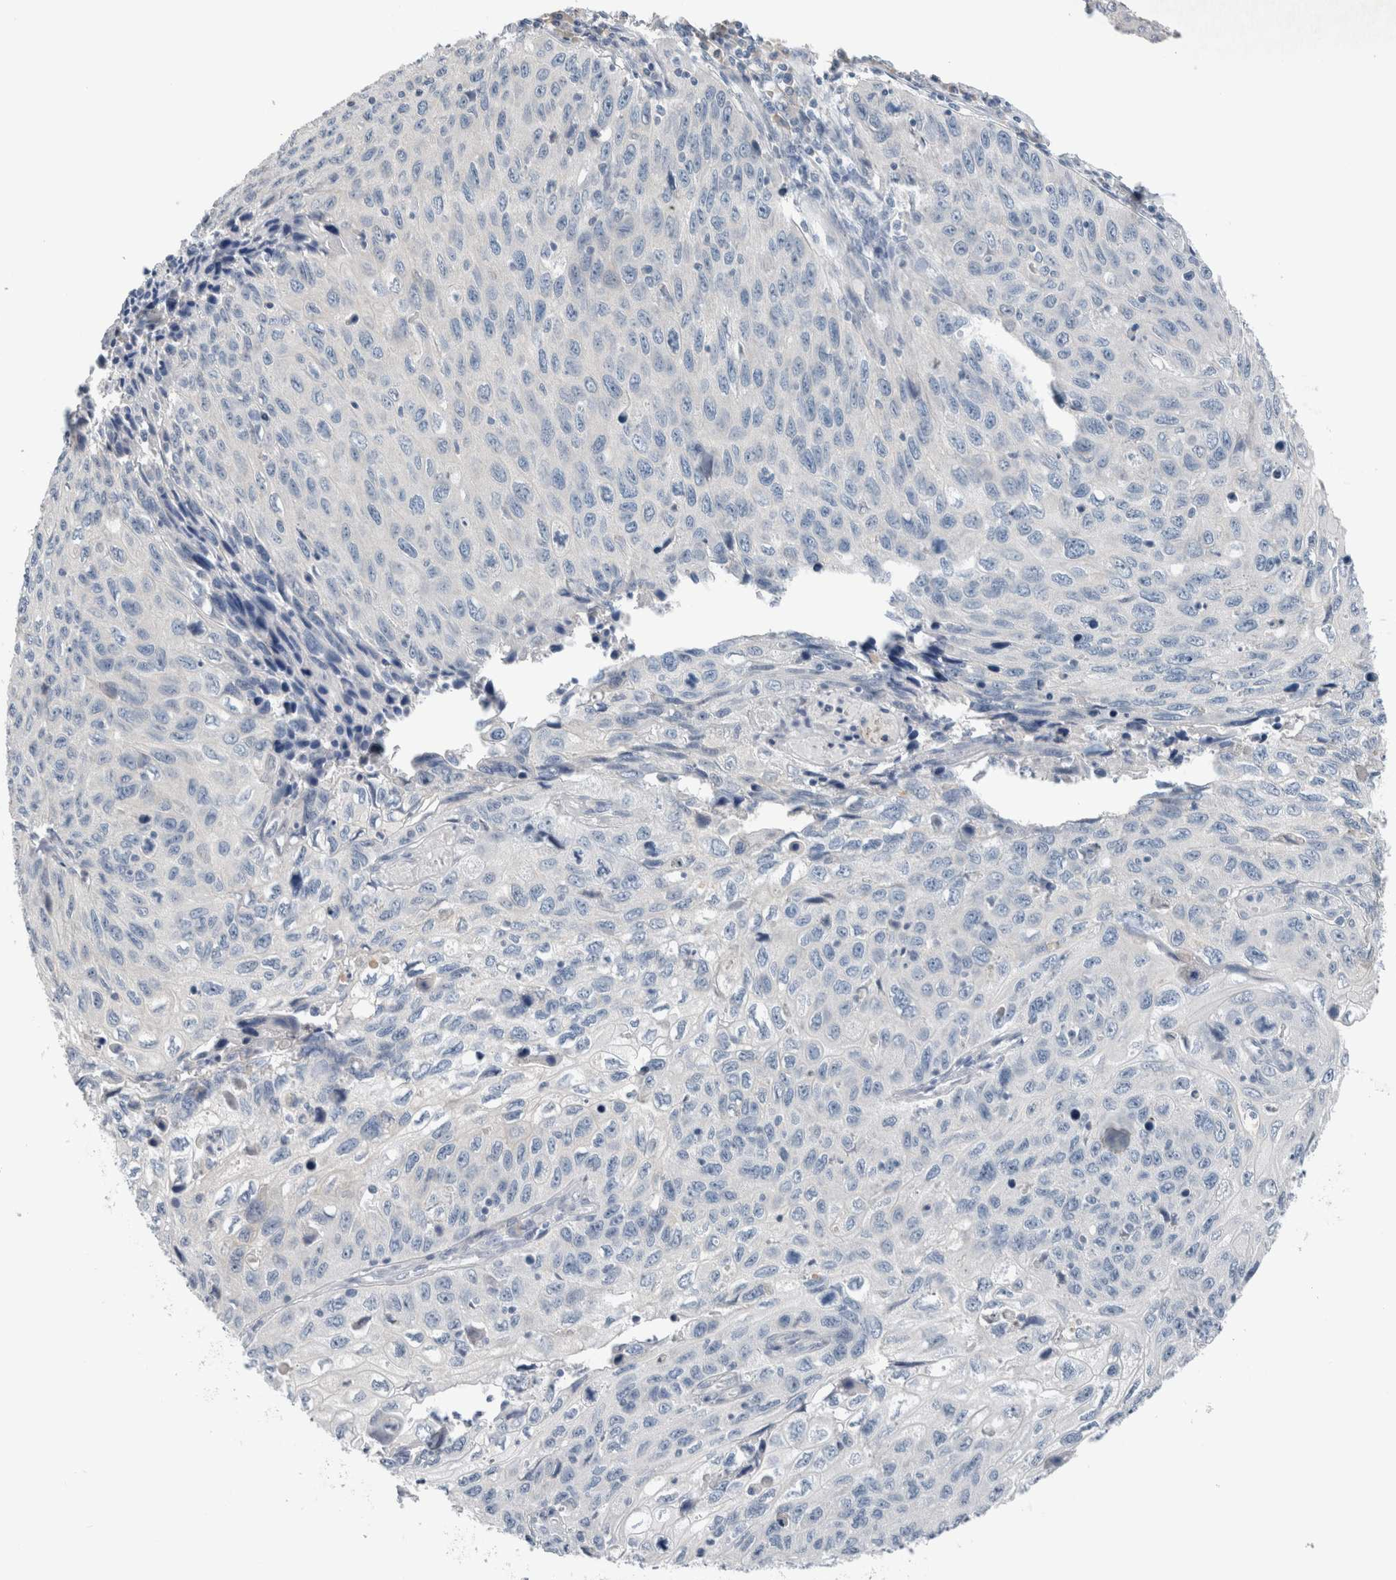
{"staining": {"intensity": "negative", "quantity": "none", "location": "none"}, "tissue": "cervical cancer", "cell_type": "Tumor cells", "image_type": "cancer", "snomed": [{"axis": "morphology", "description": "Squamous cell carcinoma, NOS"}, {"axis": "topography", "description": "Cervix"}], "caption": "A photomicrograph of human cervical squamous cell carcinoma is negative for staining in tumor cells. (Brightfield microscopy of DAB IHC at high magnification).", "gene": "DUOX1", "patient": {"sex": "female", "age": 53}}